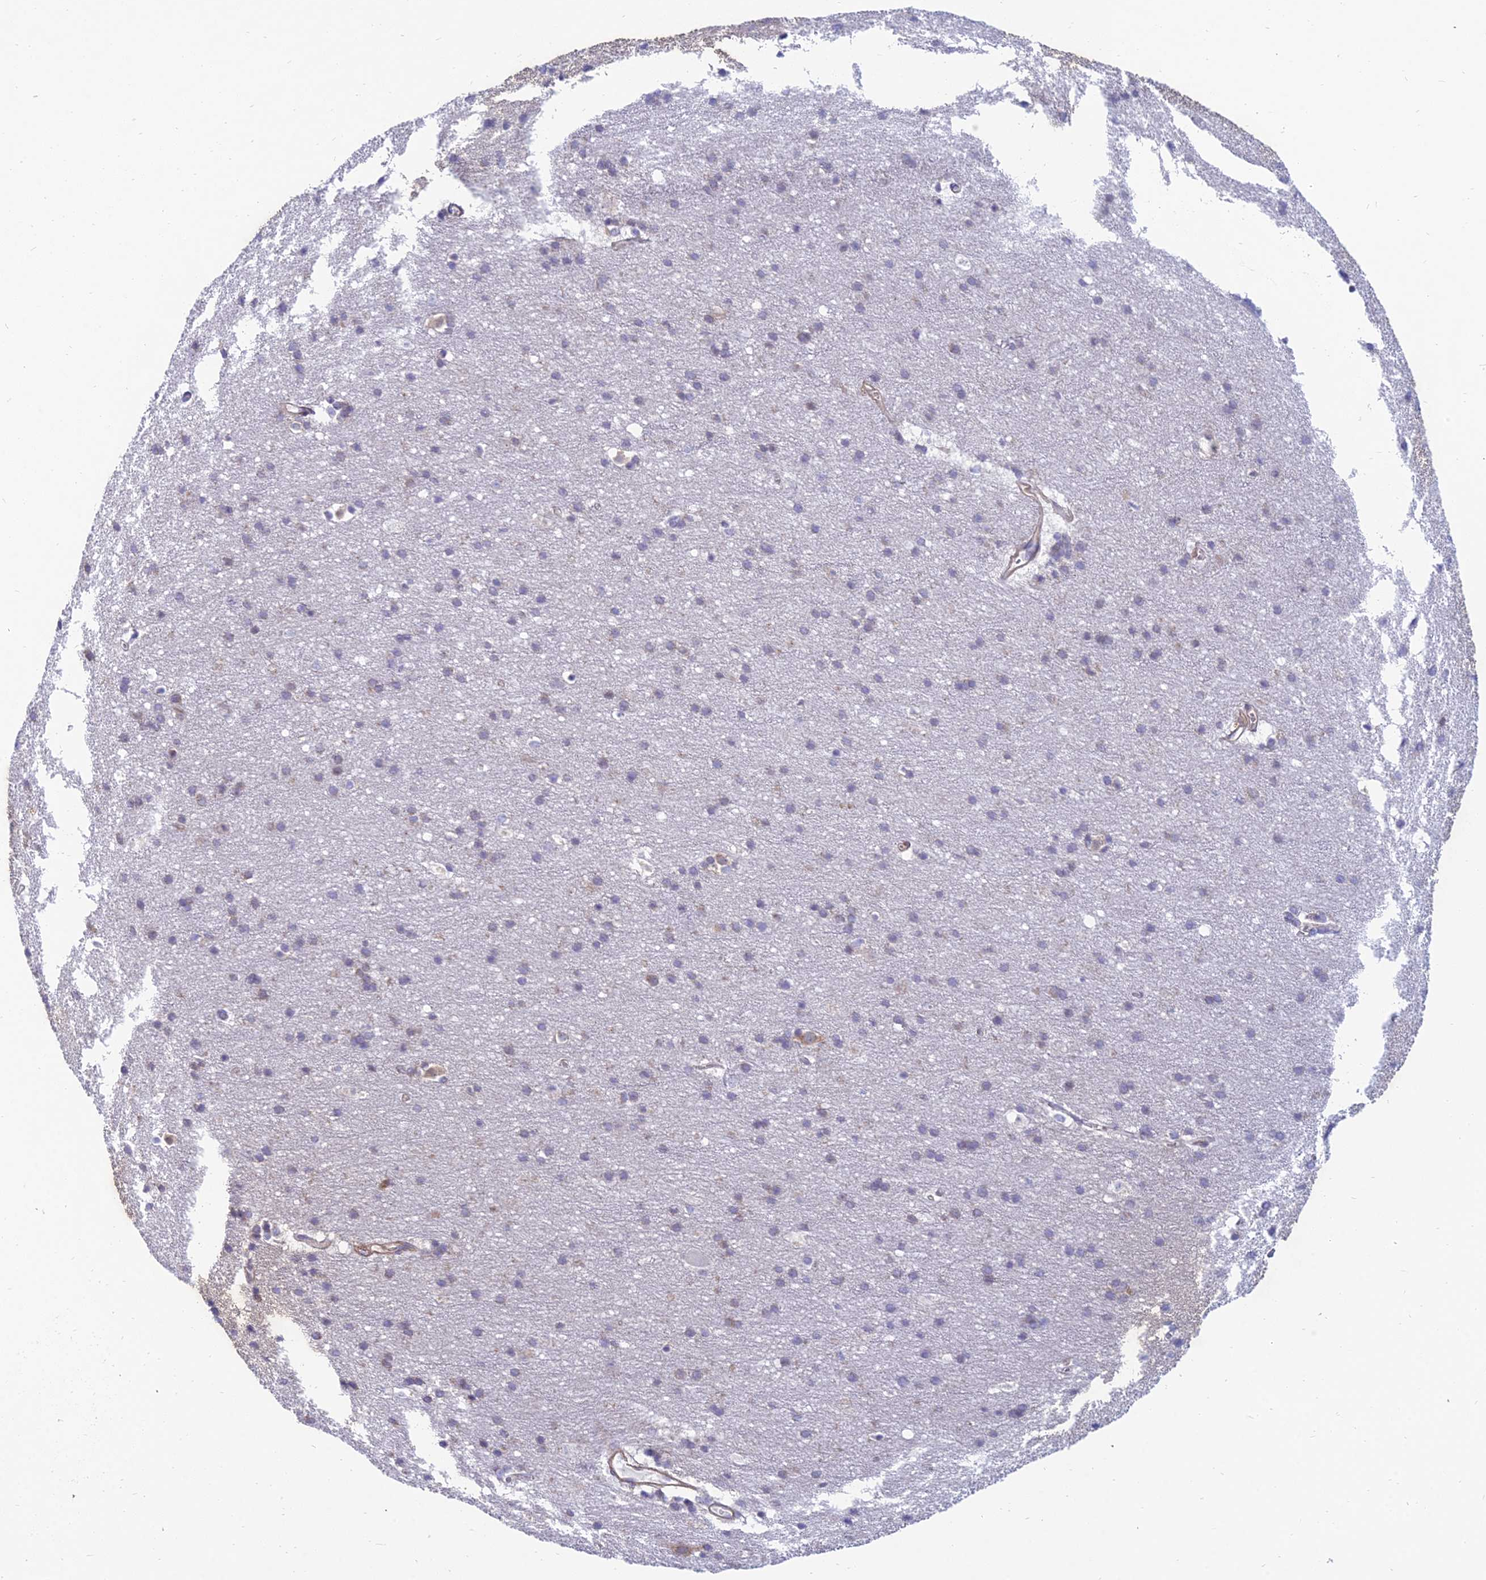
{"staining": {"intensity": "moderate", "quantity": ">75%", "location": "cytoplasmic/membranous"}, "tissue": "cerebral cortex", "cell_type": "Endothelial cells", "image_type": "normal", "snomed": [{"axis": "morphology", "description": "Normal tissue, NOS"}, {"axis": "topography", "description": "Cerebral cortex"}], "caption": "Unremarkable cerebral cortex was stained to show a protein in brown. There is medium levels of moderate cytoplasmic/membranous expression in approximately >75% of endothelial cells.", "gene": "TXLNA", "patient": {"sex": "male", "age": 54}}